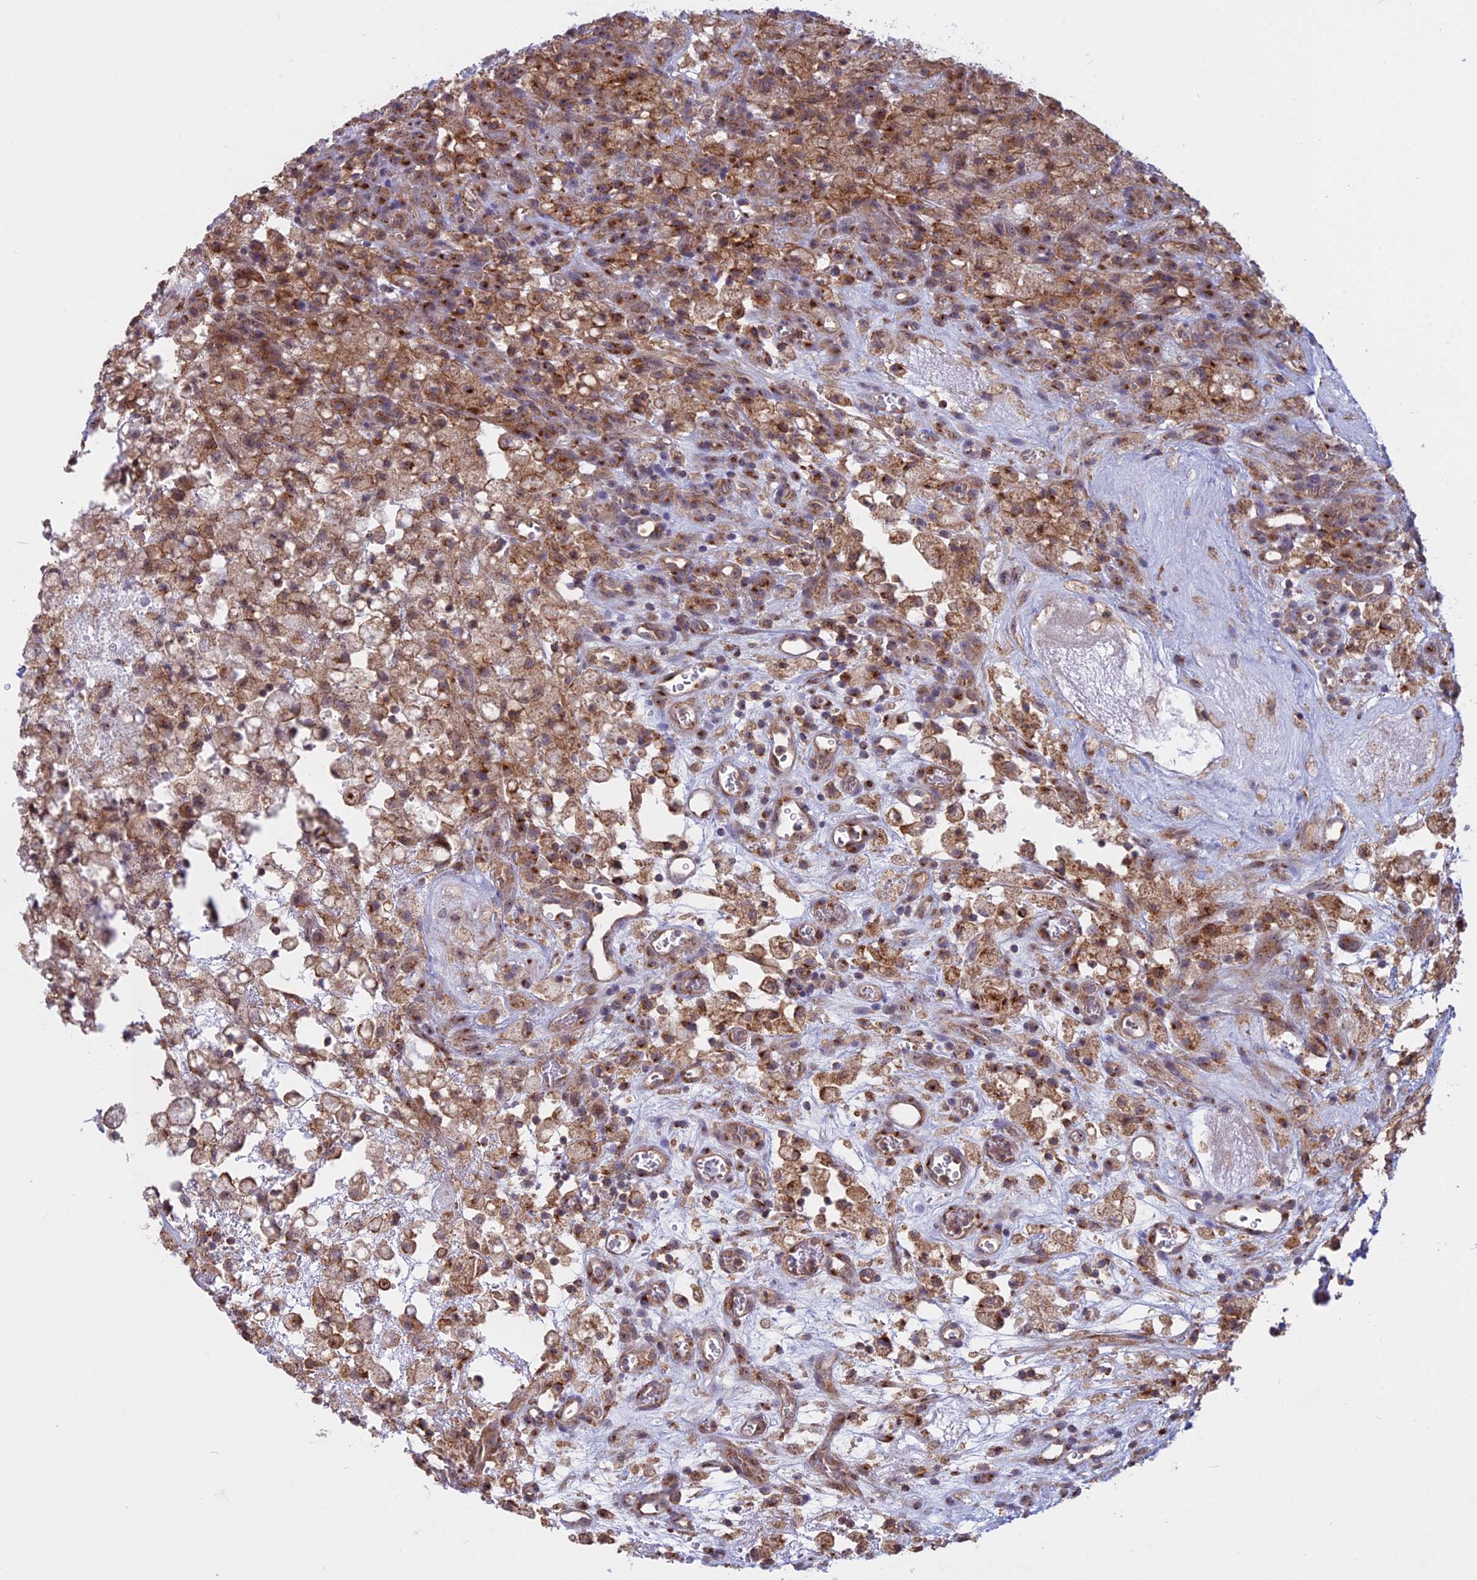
{"staining": {"intensity": "moderate", "quantity": "25%-75%", "location": "cytoplasmic/membranous"}, "tissue": "glioma", "cell_type": "Tumor cells", "image_type": "cancer", "snomed": [{"axis": "morphology", "description": "Glioma, malignant, High grade"}, {"axis": "topography", "description": "Brain"}], "caption": "This is an image of immunohistochemistry staining of glioma, which shows moderate positivity in the cytoplasmic/membranous of tumor cells.", "gene": "CLINT1", "patient": {"sex": "male", "age": 76}}